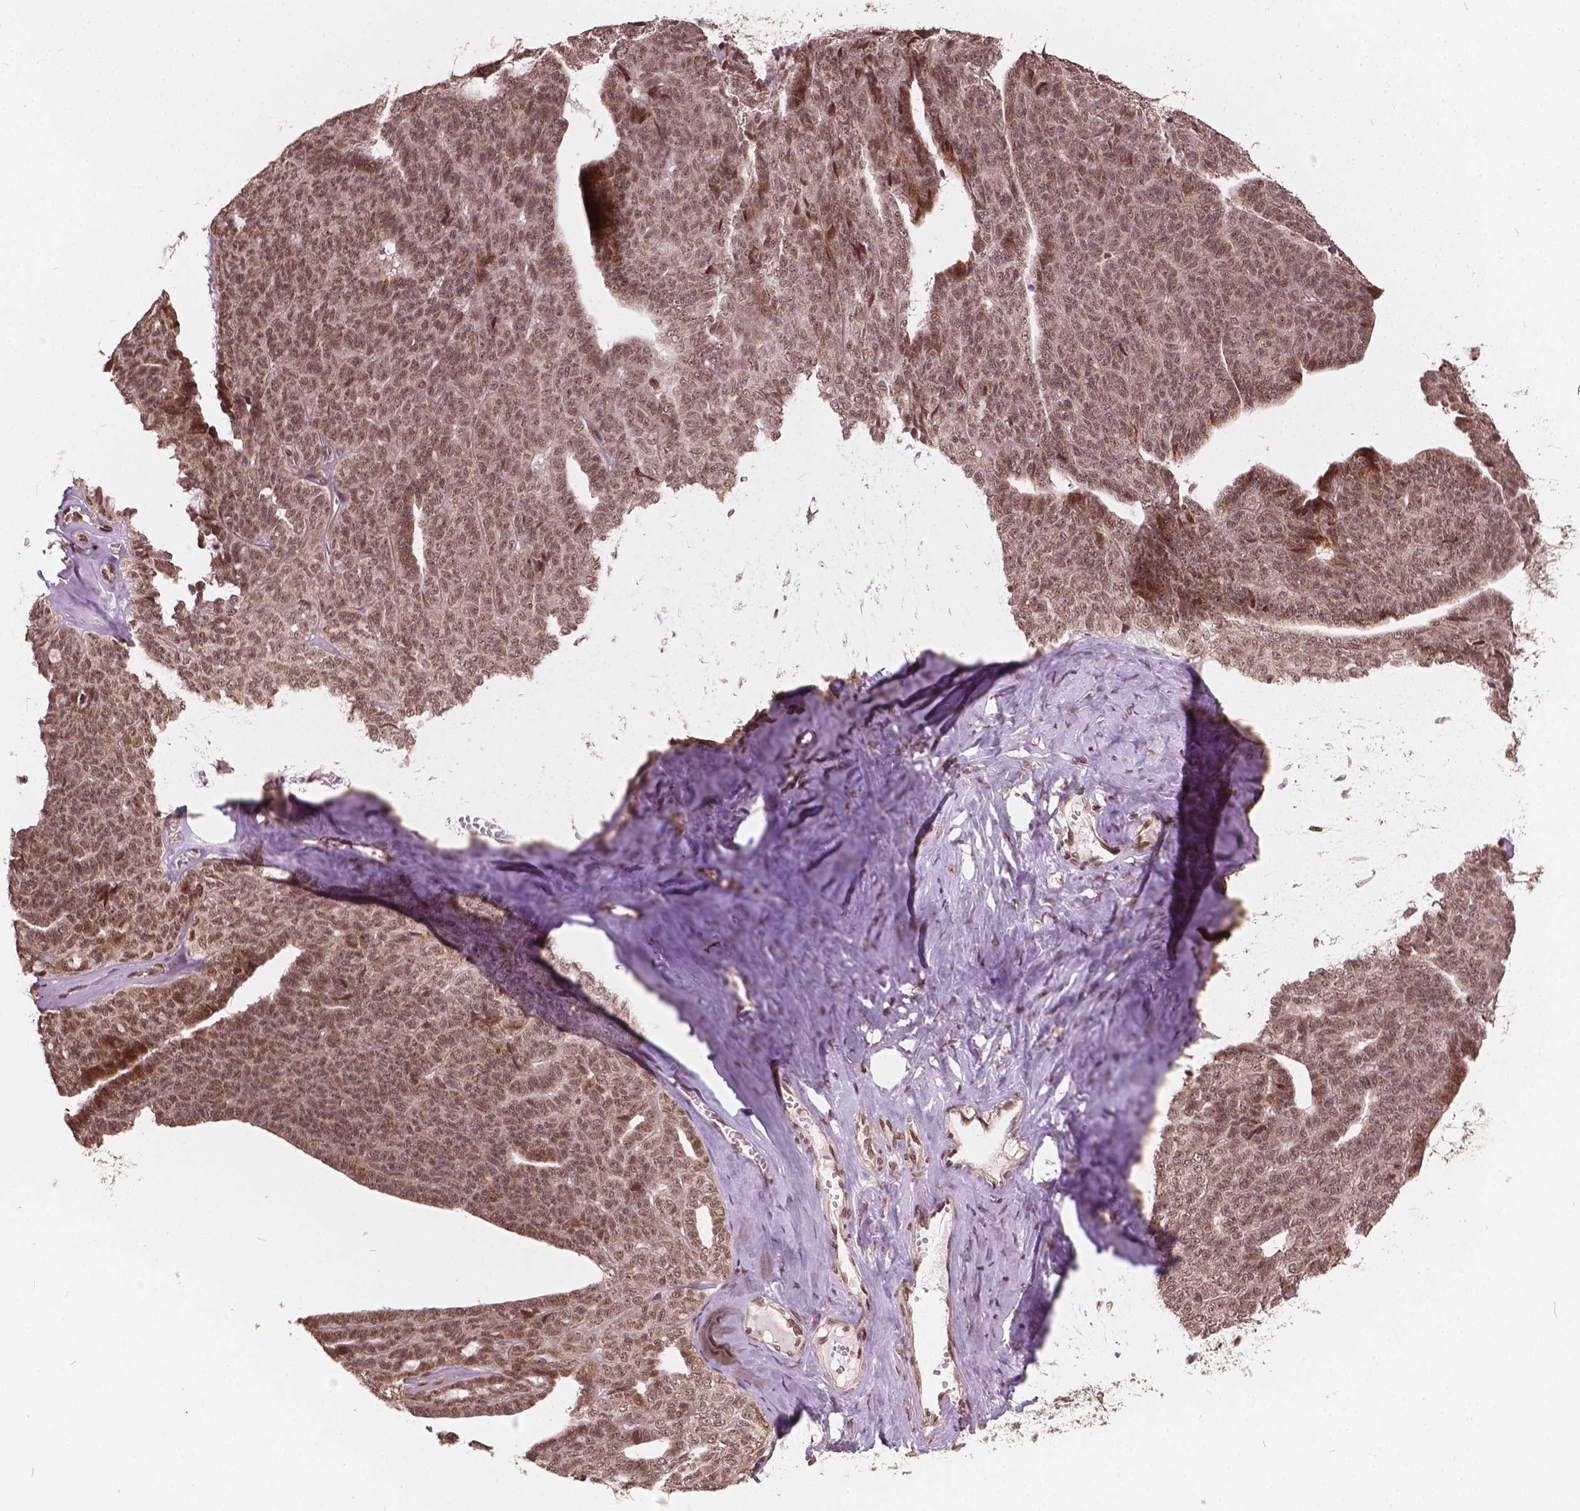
{"staining": {"intensity": "moderate", "quantity": ">75%", "location": "nuclear"}, "tissue": "ovarian cancer", "cell_type": "Tumor cells", "image_type": "cancer", "snomed": [{"axis": "morphology", "description": "Cystadenocarcinoma, serous, NOS"}, {"axis": "topography", "description": "Ovary"}], "caption": "High-power microscopy captured an immunohistochemistry histopathology image of ovarian serous cystadenocarcinoma, revealing moderate nuclear expression in approximately >75% of tumor cells. The staining was performed using DAB (3,3'-diaminobenzidine), with brown indicating positive protein expression. Nuclei are stained blue with hematoxylin.", "gene": "GPS2", "patient": {"sex": "female", "age": 71}}